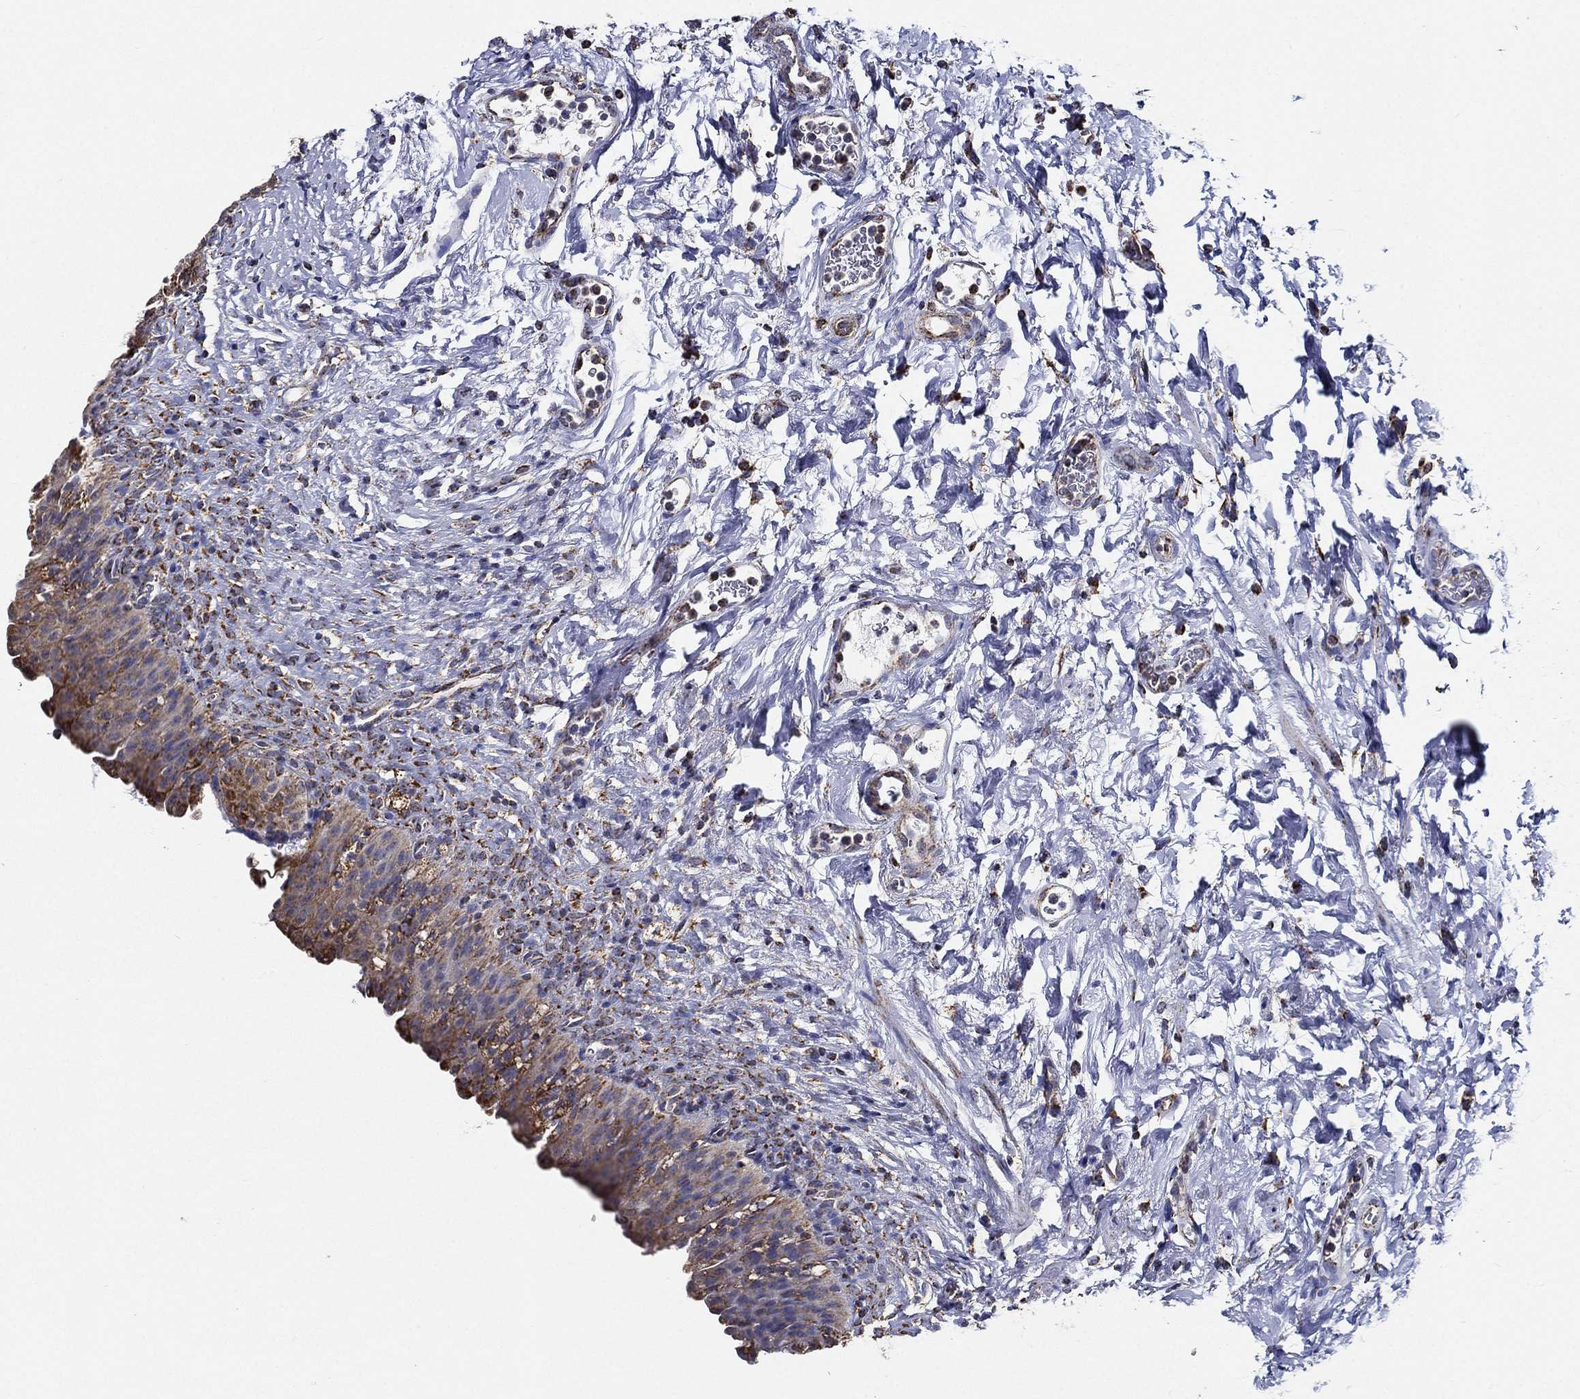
{"staining": {"intensity": "moderate", "quantity": ">75%", "location": "cytoplasmic/membranous"}, "tissue": "urinary bladder", "cell_type": "Urothelial cells", "image_type": "normal", "snomed": [{"axis": "morphology", "description": "Normal tissue, NOS"}, {"axis": "topography", "description": "Urinary bladder"}], "caption": "The micrograph exhibits immunohistochemical staining of unremarkable urinary bladder. There is moderate cytoplasmic/membranous expression is identified in approximately >75% of urothelial cells.", "gene": "NDUFAB1", "patient": {"sex": "male", "age": 76}}